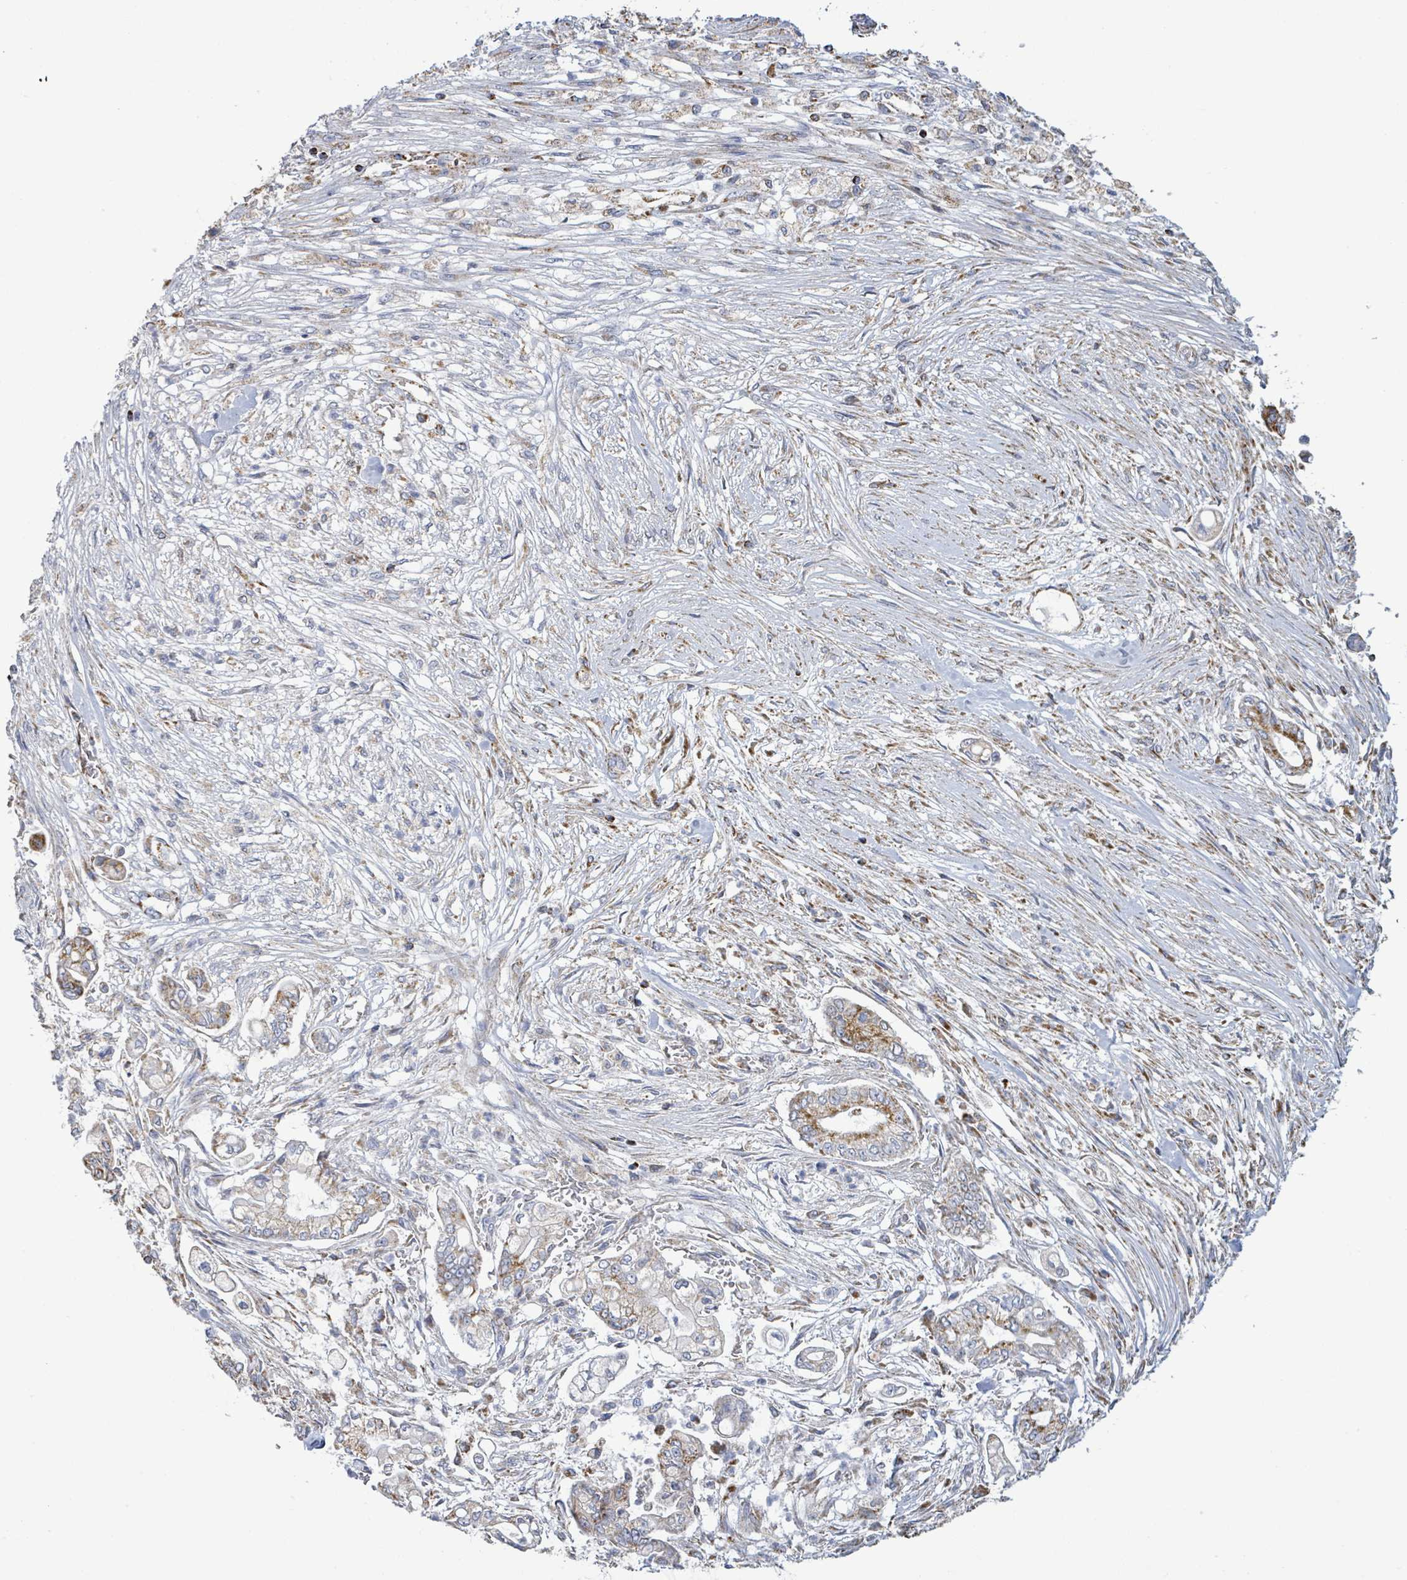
{"staining": {"intensity": "strong", "quantity": "25%-75%", "location": "cytoplasmic/membranous"}, "tissue": "pancreatic cancer", "cell_type": "Tumor cells", "image_type": "cancer", "snomed": [{"axis": "morphology", "description": "Adenocarcinoma, NOS"}, {"axis": "topography", "description": "Pancreas"}], "caption": "Immunohistochemical staining of human pancreatic cancer (adenocarcinoma) reveals high levels of strong cytoplasmic/membranous positivity in about 25%-75% of tumor cells.", "gene": "SUCLG2", "patient": {"sex": "female", "age": 69}}